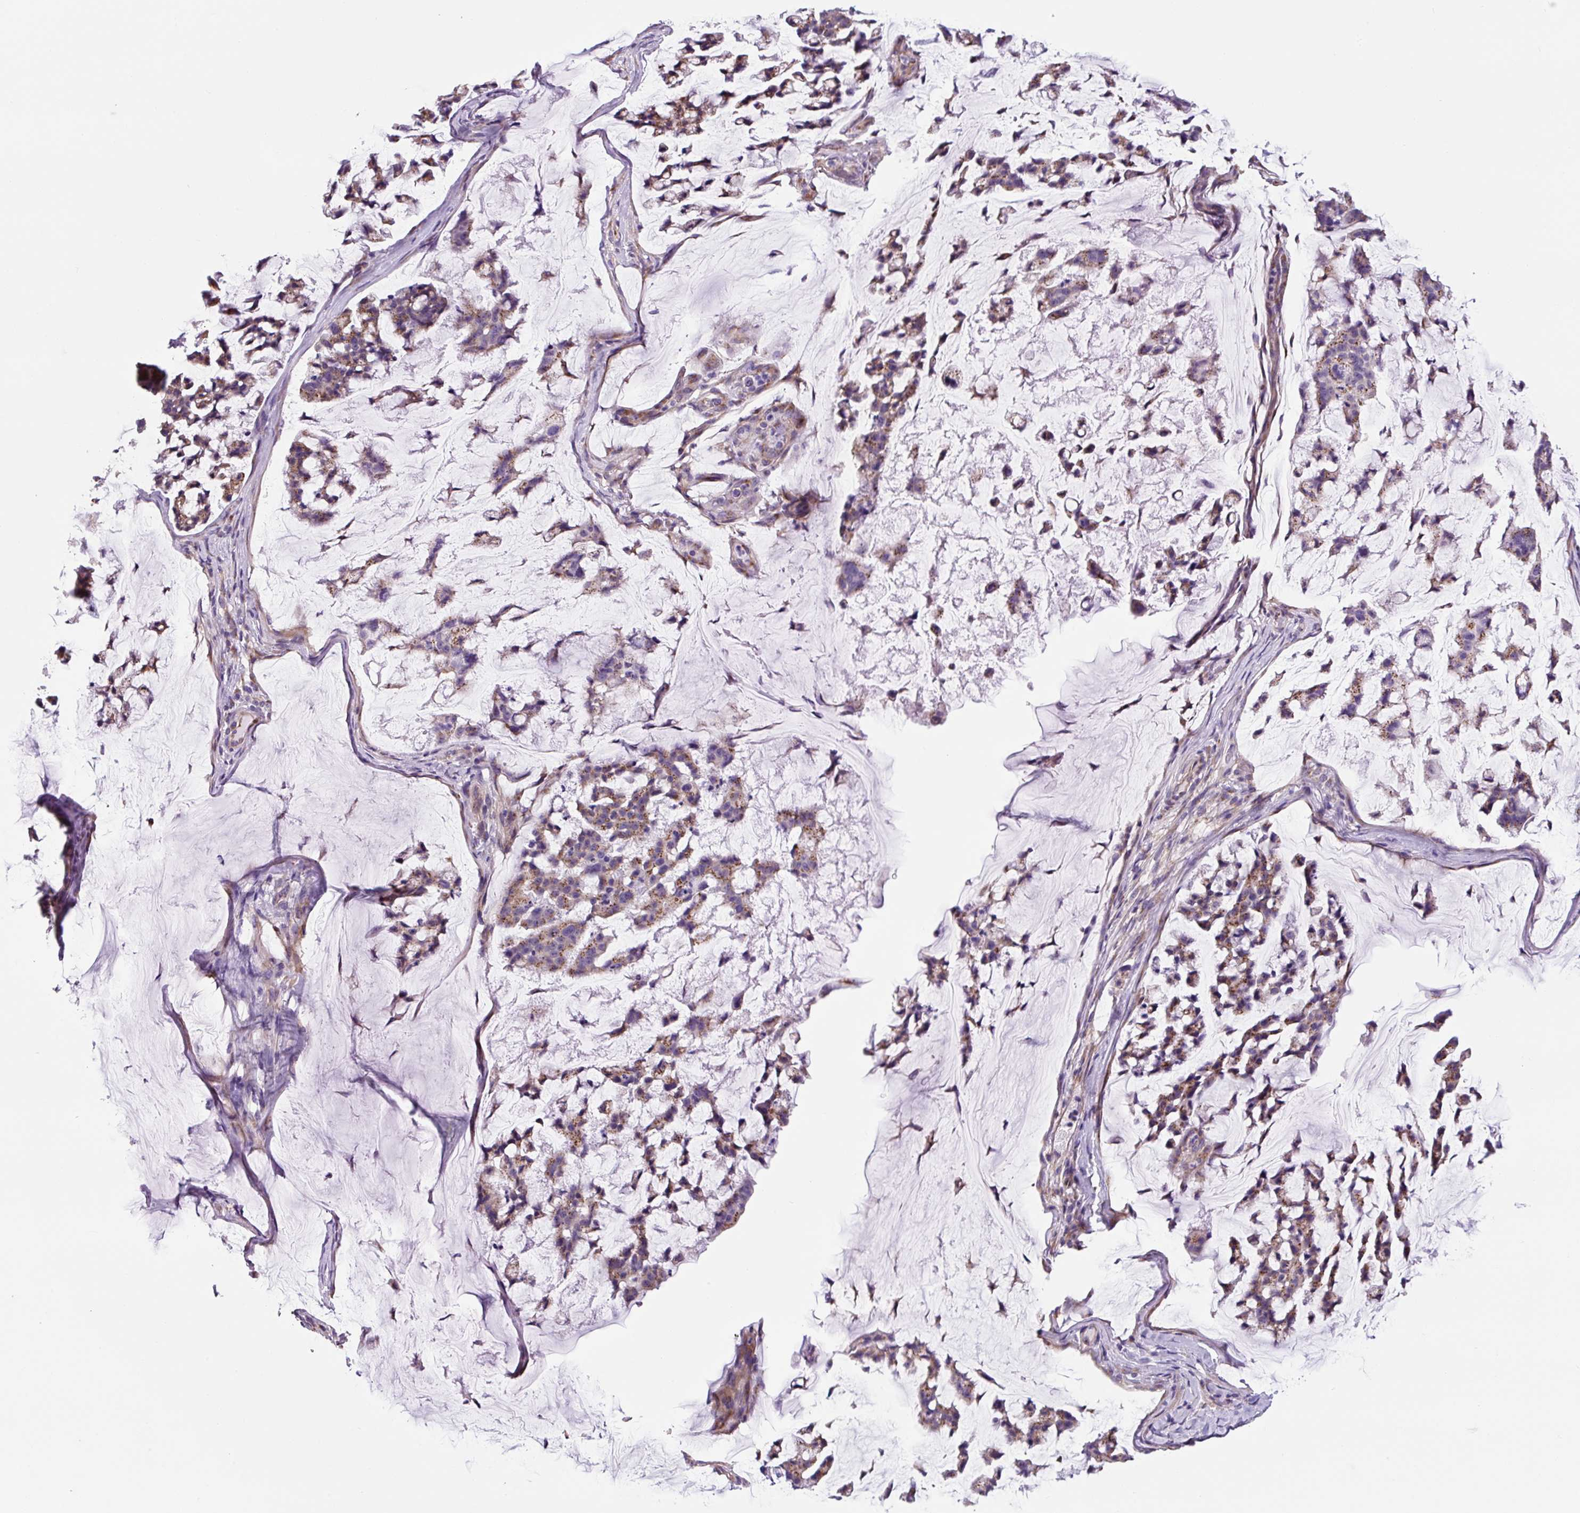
{"staining": {"intensity": "moderate", "quantity": ">75%", "location": "cytoplasmic/membranous"}, "tissue": "stomach cancer", "cell_type": "Tumor cells", "image_type": "cancer", "snomed": [{"axis": "morphology", "description": "Adenocarcinoma, NOS"}, {"axis": "topography", "description": "Stomach, lower"}], "caption": "Moderate cytoplasmic/membranous staining for a protein is appreciated in approximately >75% of tumor cells of stomach cancer (adenocarcinoma) using immunohistochemistry (IHC).", "gene": "GORASP1", "patient": {"sex": "male", "age": 67}}